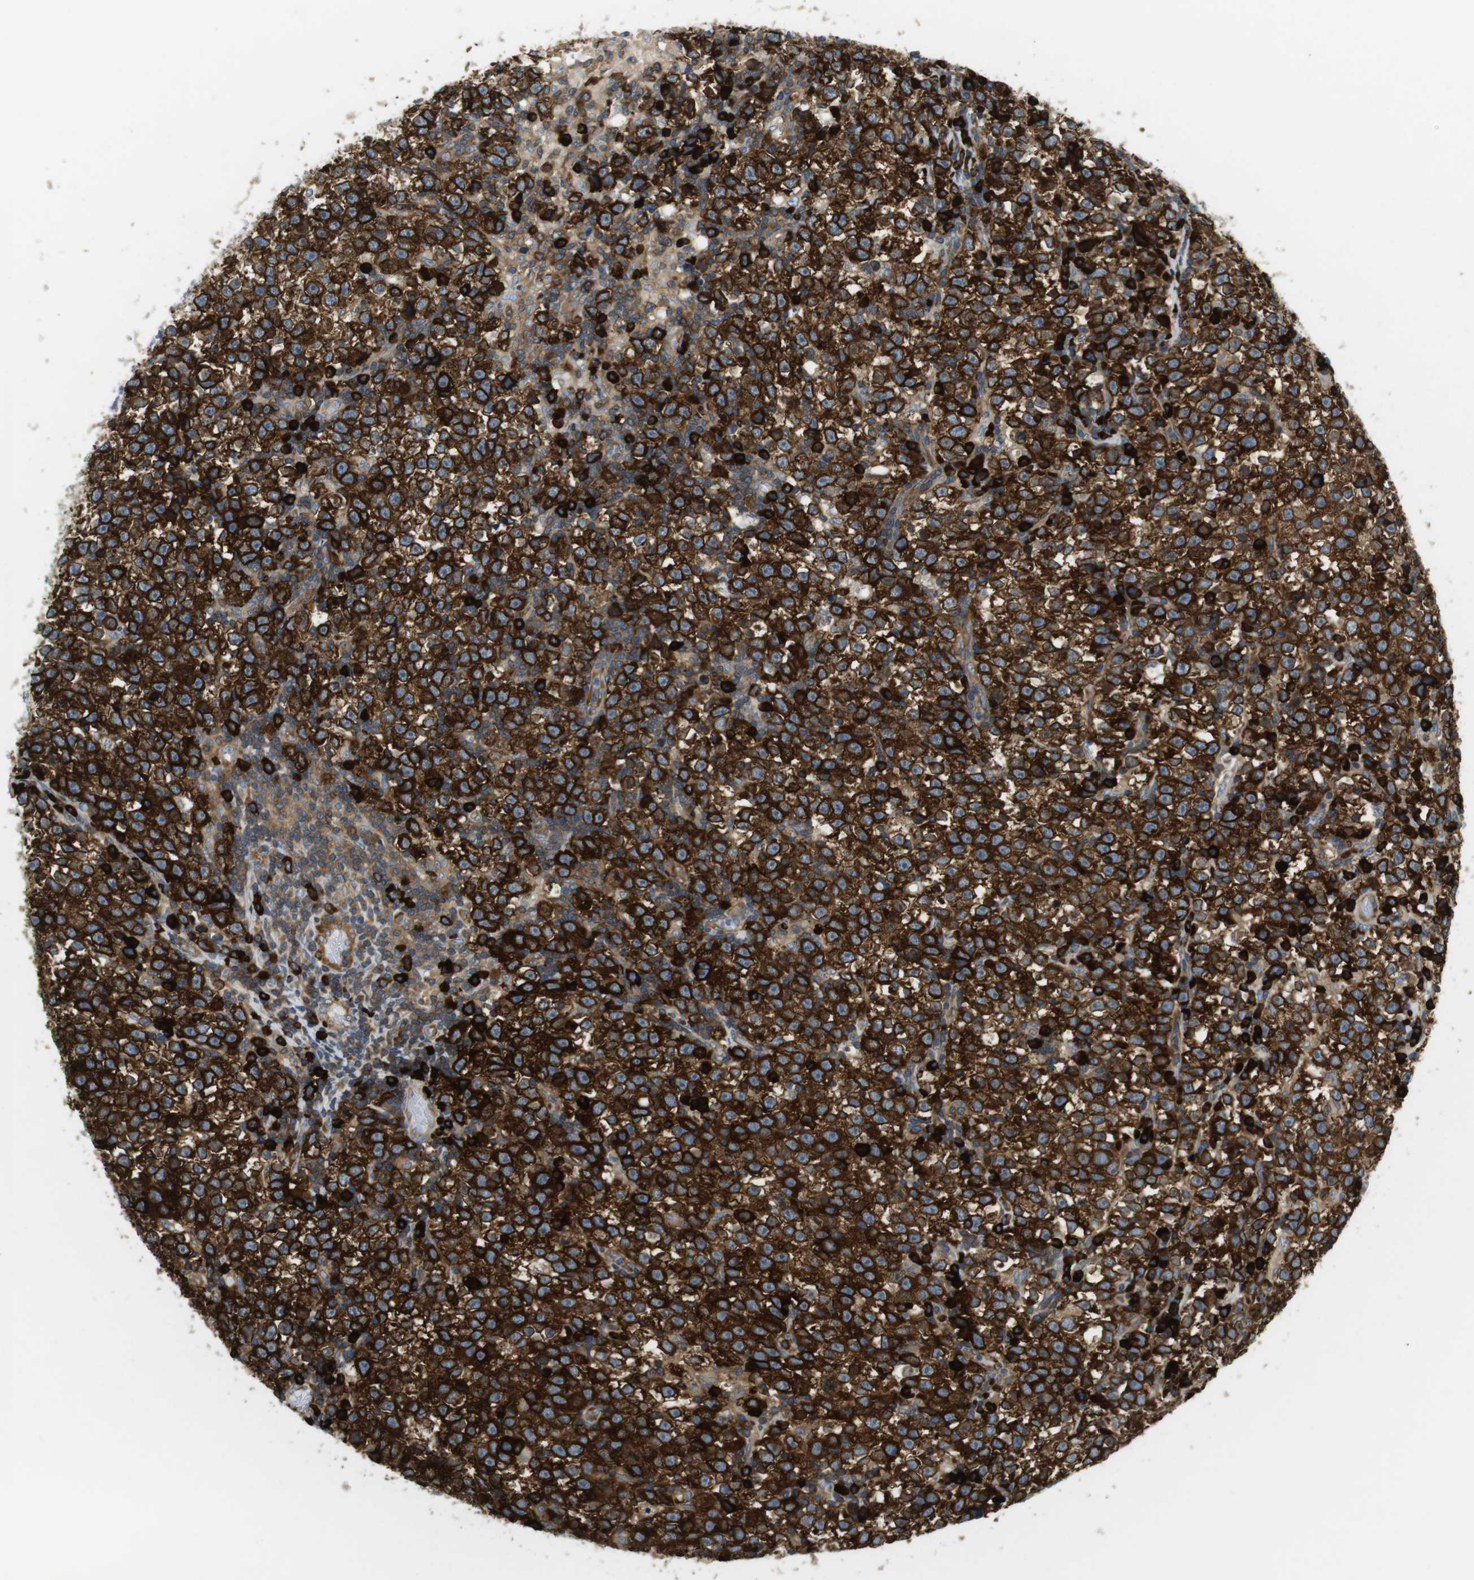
{"staining": {"intensity": "strong", "quantity": ">75%", "location": "cytoplasmic/membranous"}, "tissue": "testis cancer", "cell_type": "Tumor cells", "image_type": "cancer", "snomed": [{"axis": "morphology", "description": "Seminoma, NOS"}, {"axis": "topography", "description": "Testis"}], "caption": "Brown immunohistochemical staining in human seminoma (testis) demonstrates strong cytoplasmic/membranous positivity in approximately >75% of tumor cells.", "gene": "TMEM200A", "patient": {"sex": "male", "age": 43}}